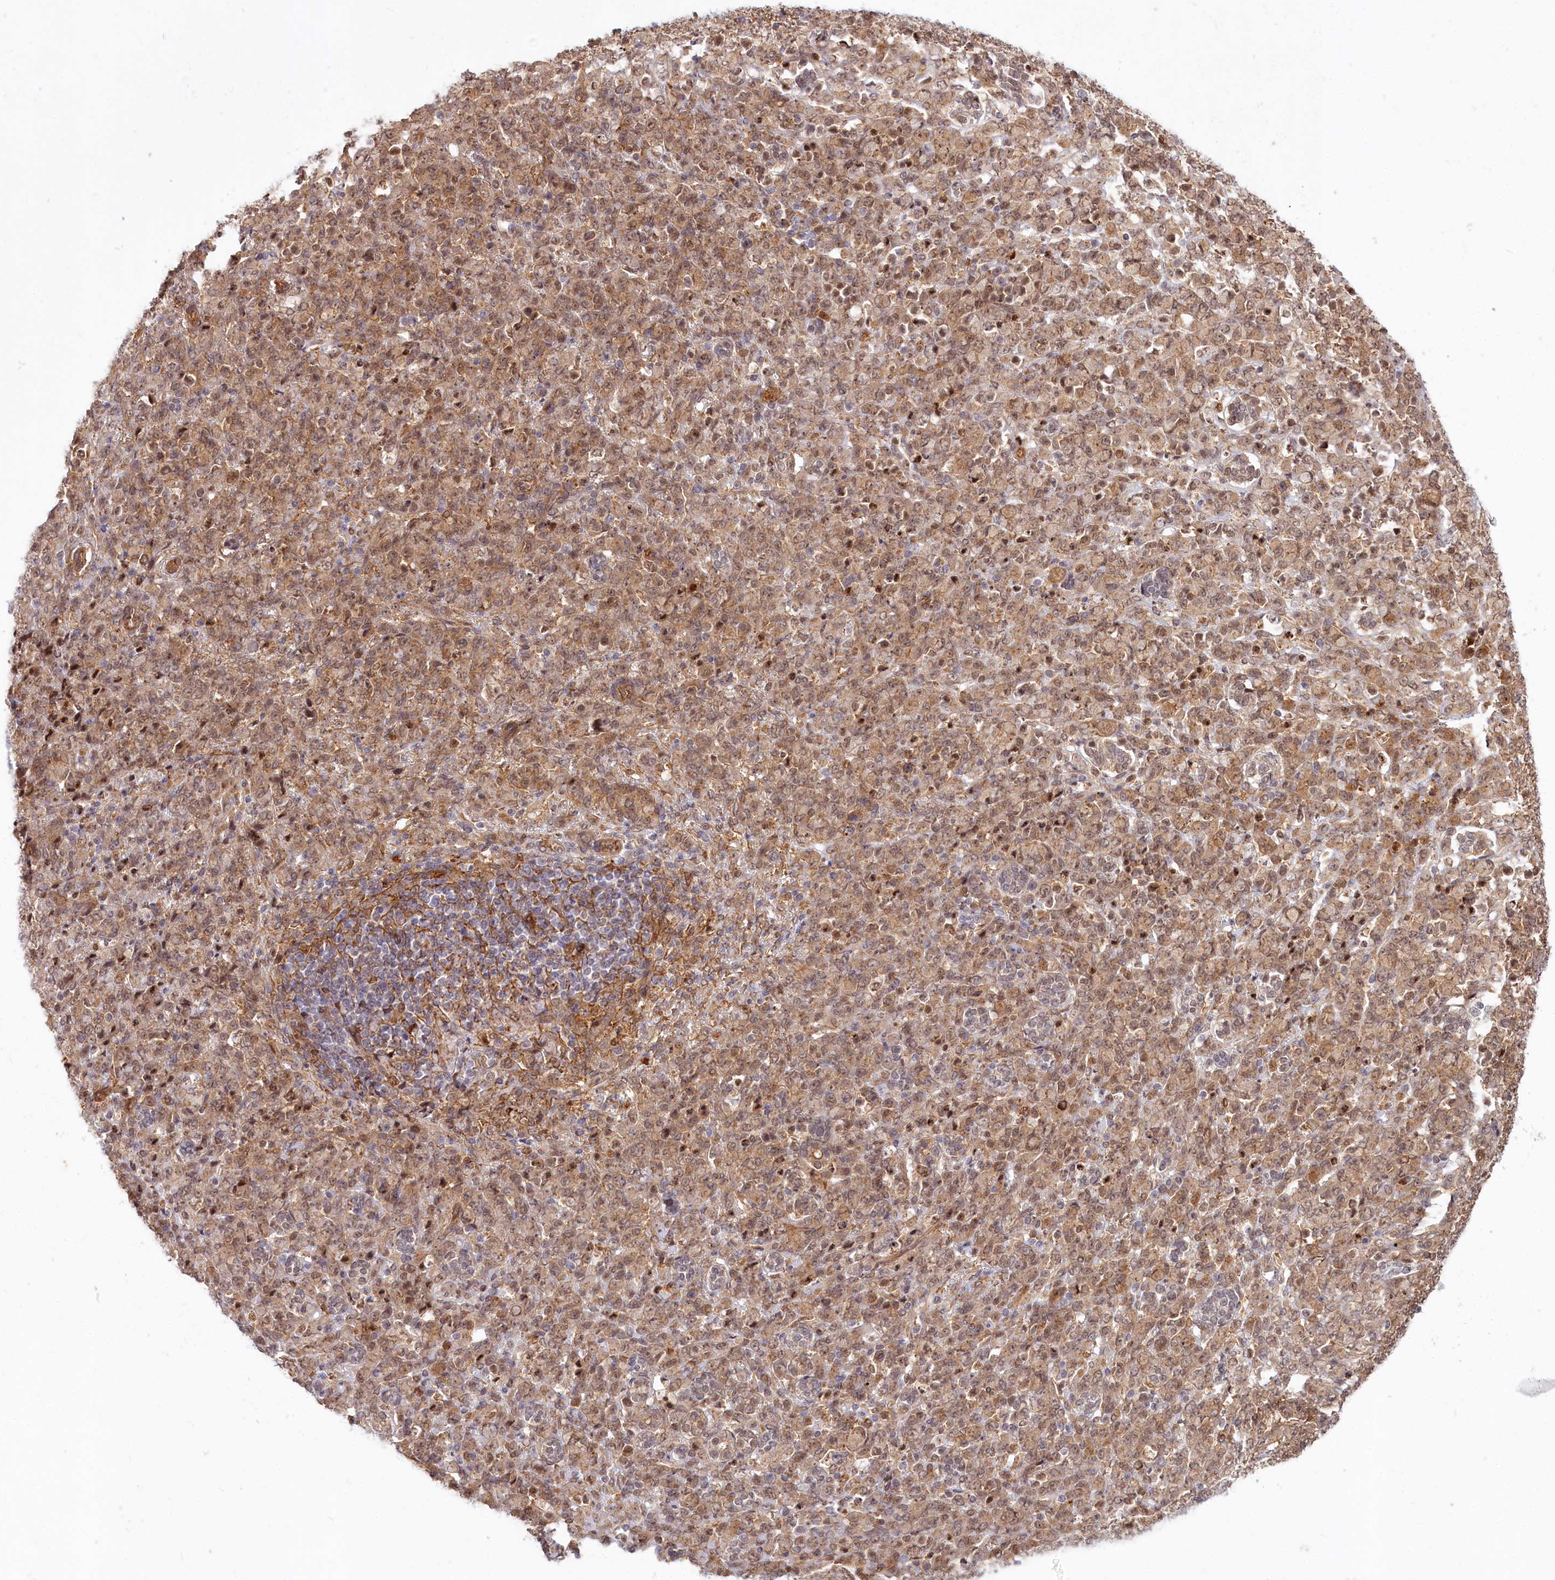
{"staining": {"intensity": "moderate", "quantity": ">75%", "location": "cytoplasmic/membranous,nuclear"}, "tissue": "stomach cancer", "cell_type": "Tumor cells", "image_type": "cancer", "snomed": [{"axis": "morphology", "description": "Adenocarcinoma, NOS"}, {"axis": "topography", "description": "Stomach"}], "caption": "Stomach adenocarcinoma was stained to show a protein in brown. There is medium levels of moderate cytoplasmic/membranous and nuclear positivity in approximately >75% of tumor cells.", "gene": "TUBGCP2", "patient": {"sex": "female", "age": 79}}